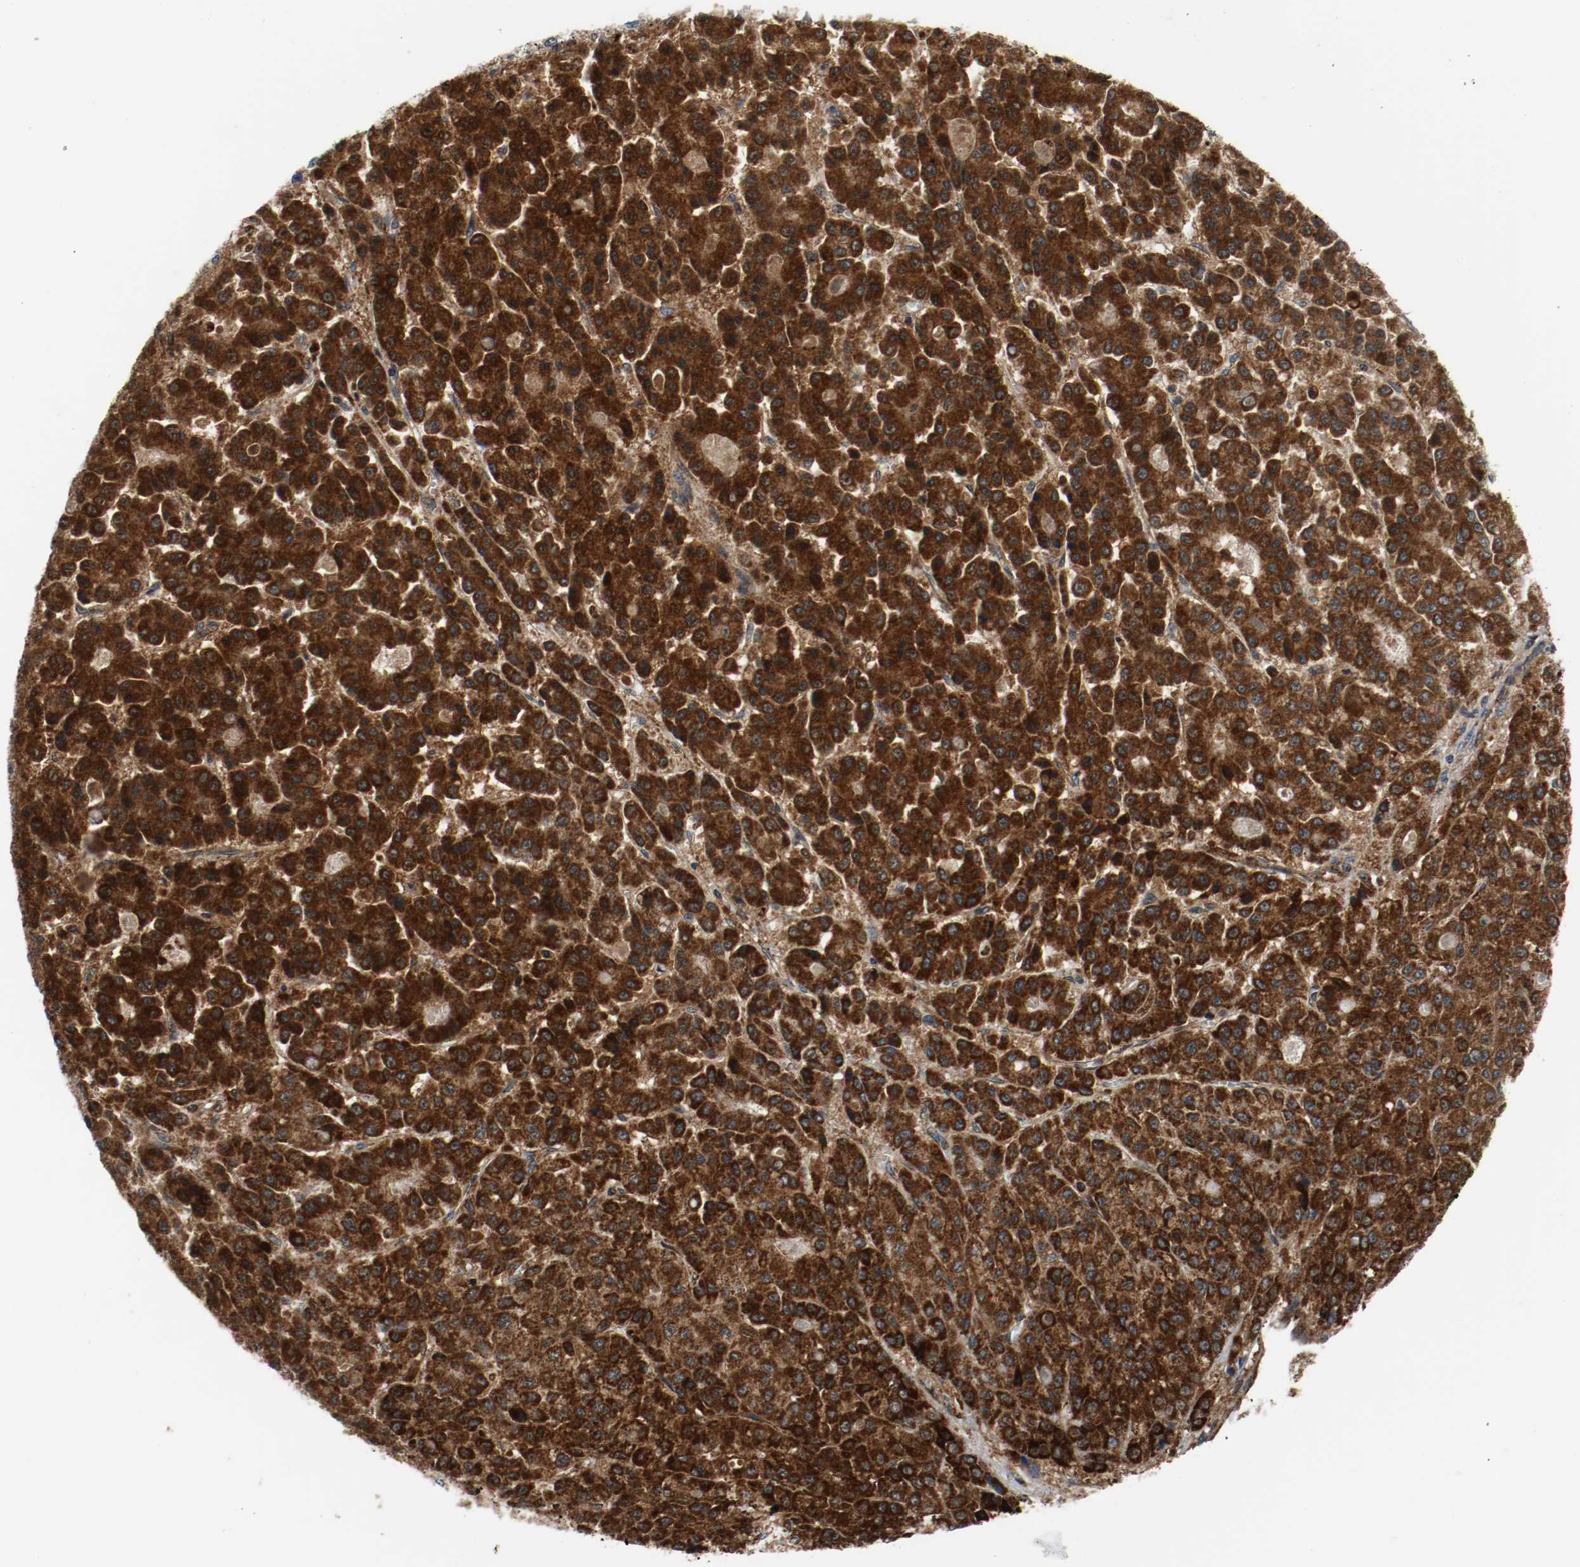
{"staining": {"intensity": "strong", "quantity": ">75%", "location": "cytoplasmic/membranous,nuclear"}, "tissue": "liver cancer", "cell_type": "Tumor cells", "image_type": "cancer", "snomed": [{"axis": "morphology", "description": "Carcinoma, Hepatocellular, NOS"}, {"axis": "topography", "description": "Liver"}], "caption": "Hepatocellular carcinoma (liver) tissue demonstrates strong cytoplasmic/membranous and nuclear staining in about >75% of tumor cells, visualized by immunohistochemistry. The staining is performed using DAB brown chromogen to label protein expression. The nuclei are counter-stained blue using hematoxylin.", "gene": "TXNRD1", "patient": {"sex": "male", "age": 70}}